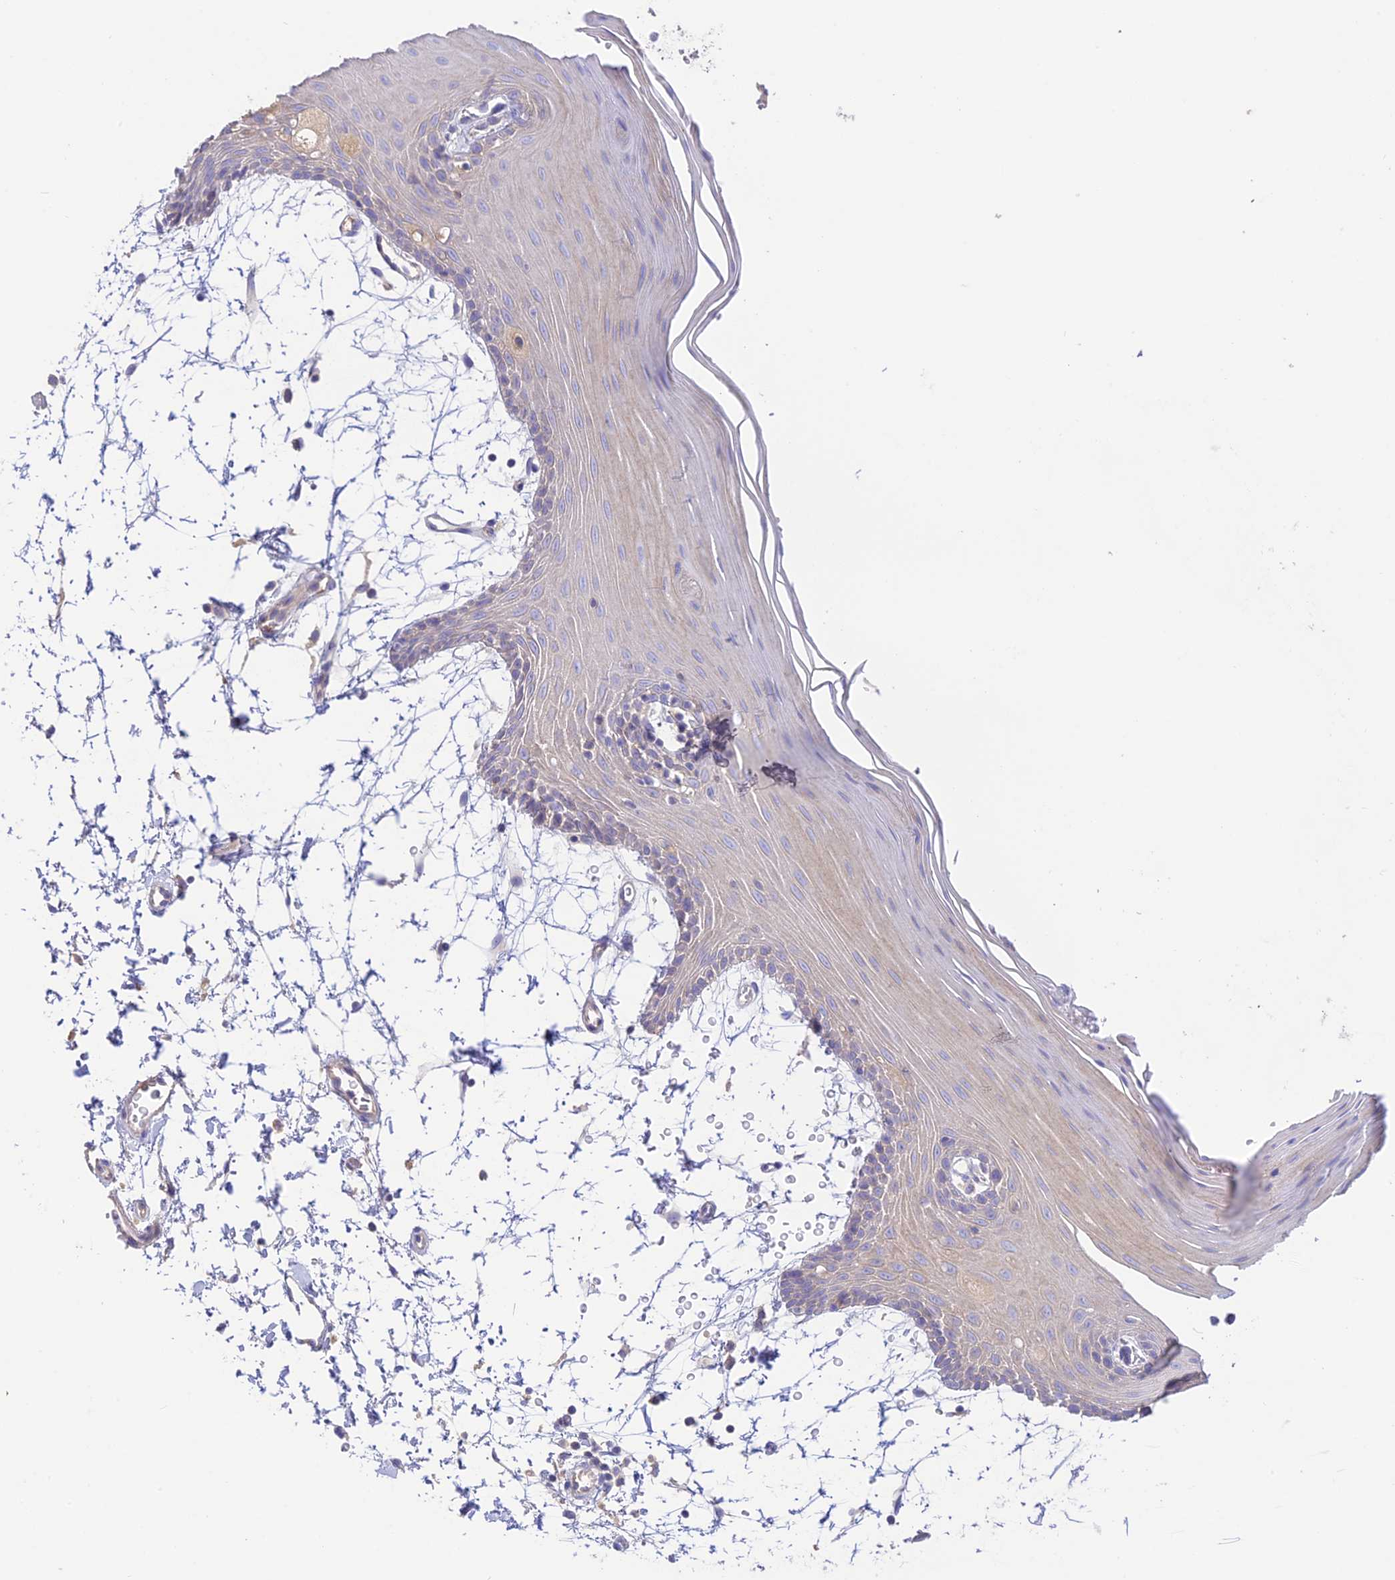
{"staining": {"intensity": "negative", "quantity": "none", "location": "none"}, "tissue": "oral mucosa", "cell_type": "Squamous epithelial cells", "image_type": "normal", "snomed": [{"axis": "morphology", "description": "Normal tissue, NOS"}, {"axis": "topography", "description": "Skeletal muscle"}, {"axis": "topography", "description": "Oral tissue"}, {"axis": "topography", "description": "Salivary gland"}, {"axis": "topography", "description": "Peripheral nerve tissue"}], "caption": "This image is of normal oral mucosa stained with immunohistochemistry (IHC) to label a protein in brown with the nuclei are counter-stained blue. There is no staining in squamous epithelial cells.", "gene": "NLRP9", "patient": {"sex": "male", "age": 54}}